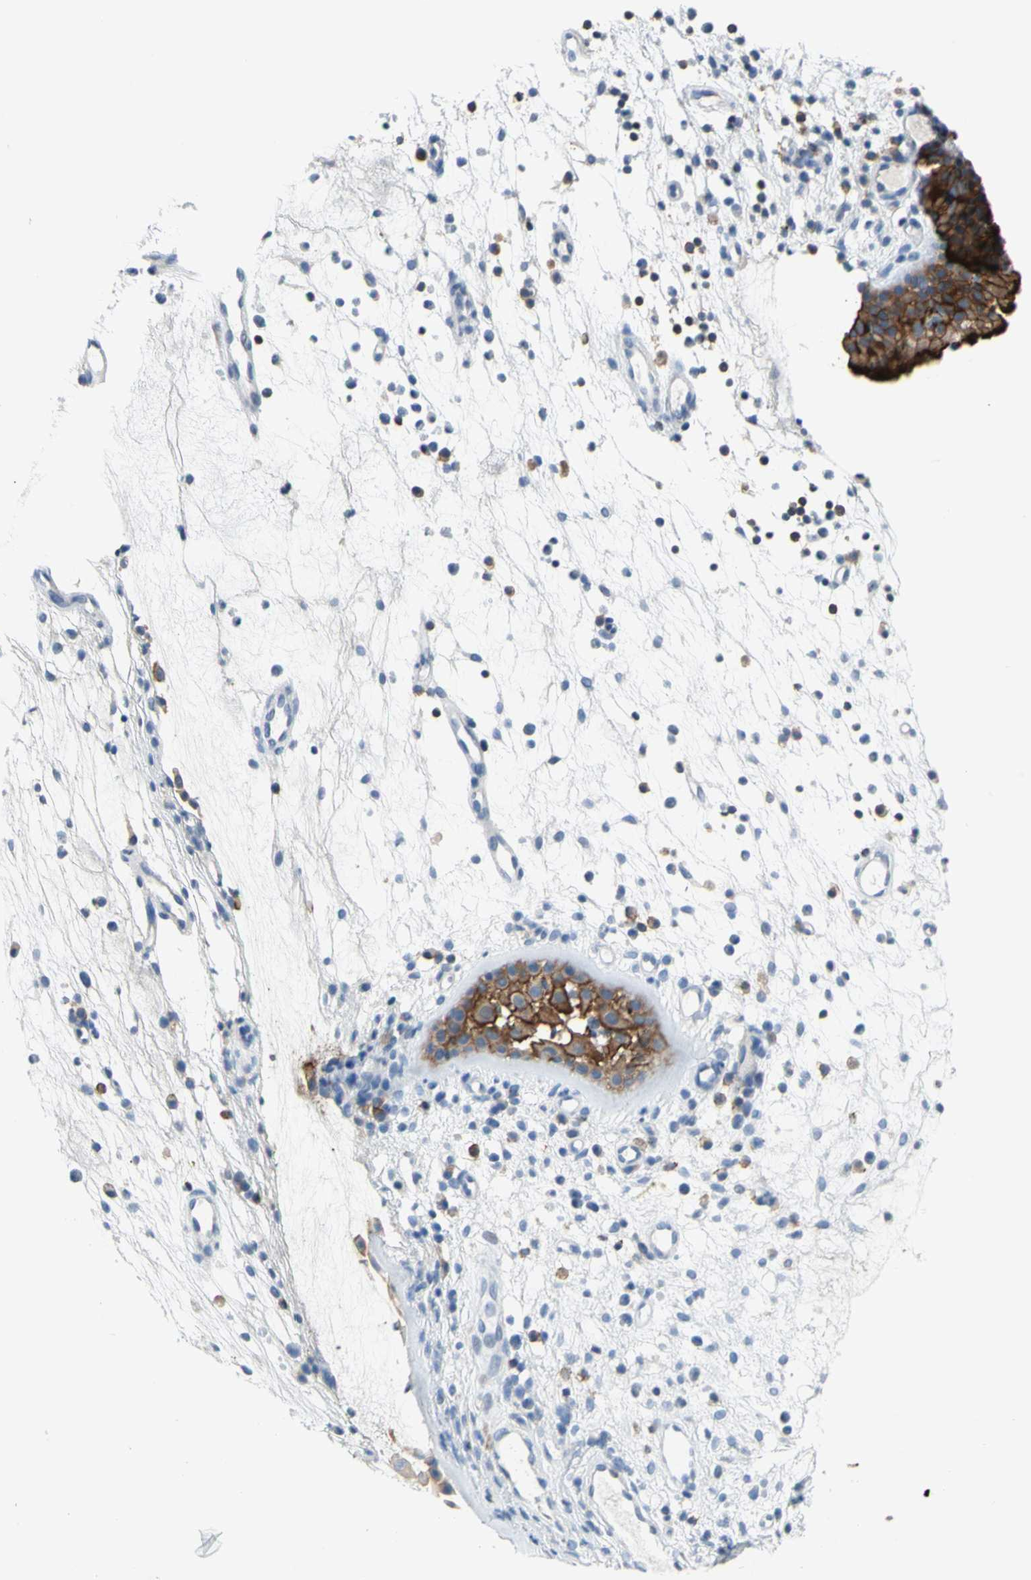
{"staining": {"intensity": "moderate", "quantity": ">75%", "location": "cytoplasmic/membranous"}, "tissue": "nasopharynx", "cell_type": "Respiratory epithelial cells", "image_type": "normal", "snomed": [{"axis": "morphology", "description": "Normal tissue, NOS"}, {"axis": "topography", "description": "Nasopharynx"}], "caption": "DAB immunohistochemical staining of normal human nasopharynx shows moderate cytoplasmic/membranous protein staining in approximately >75% of respiratory epithelial cells.", "gene": "MUC1", "patient": {"sex": "female", "age": 51}}